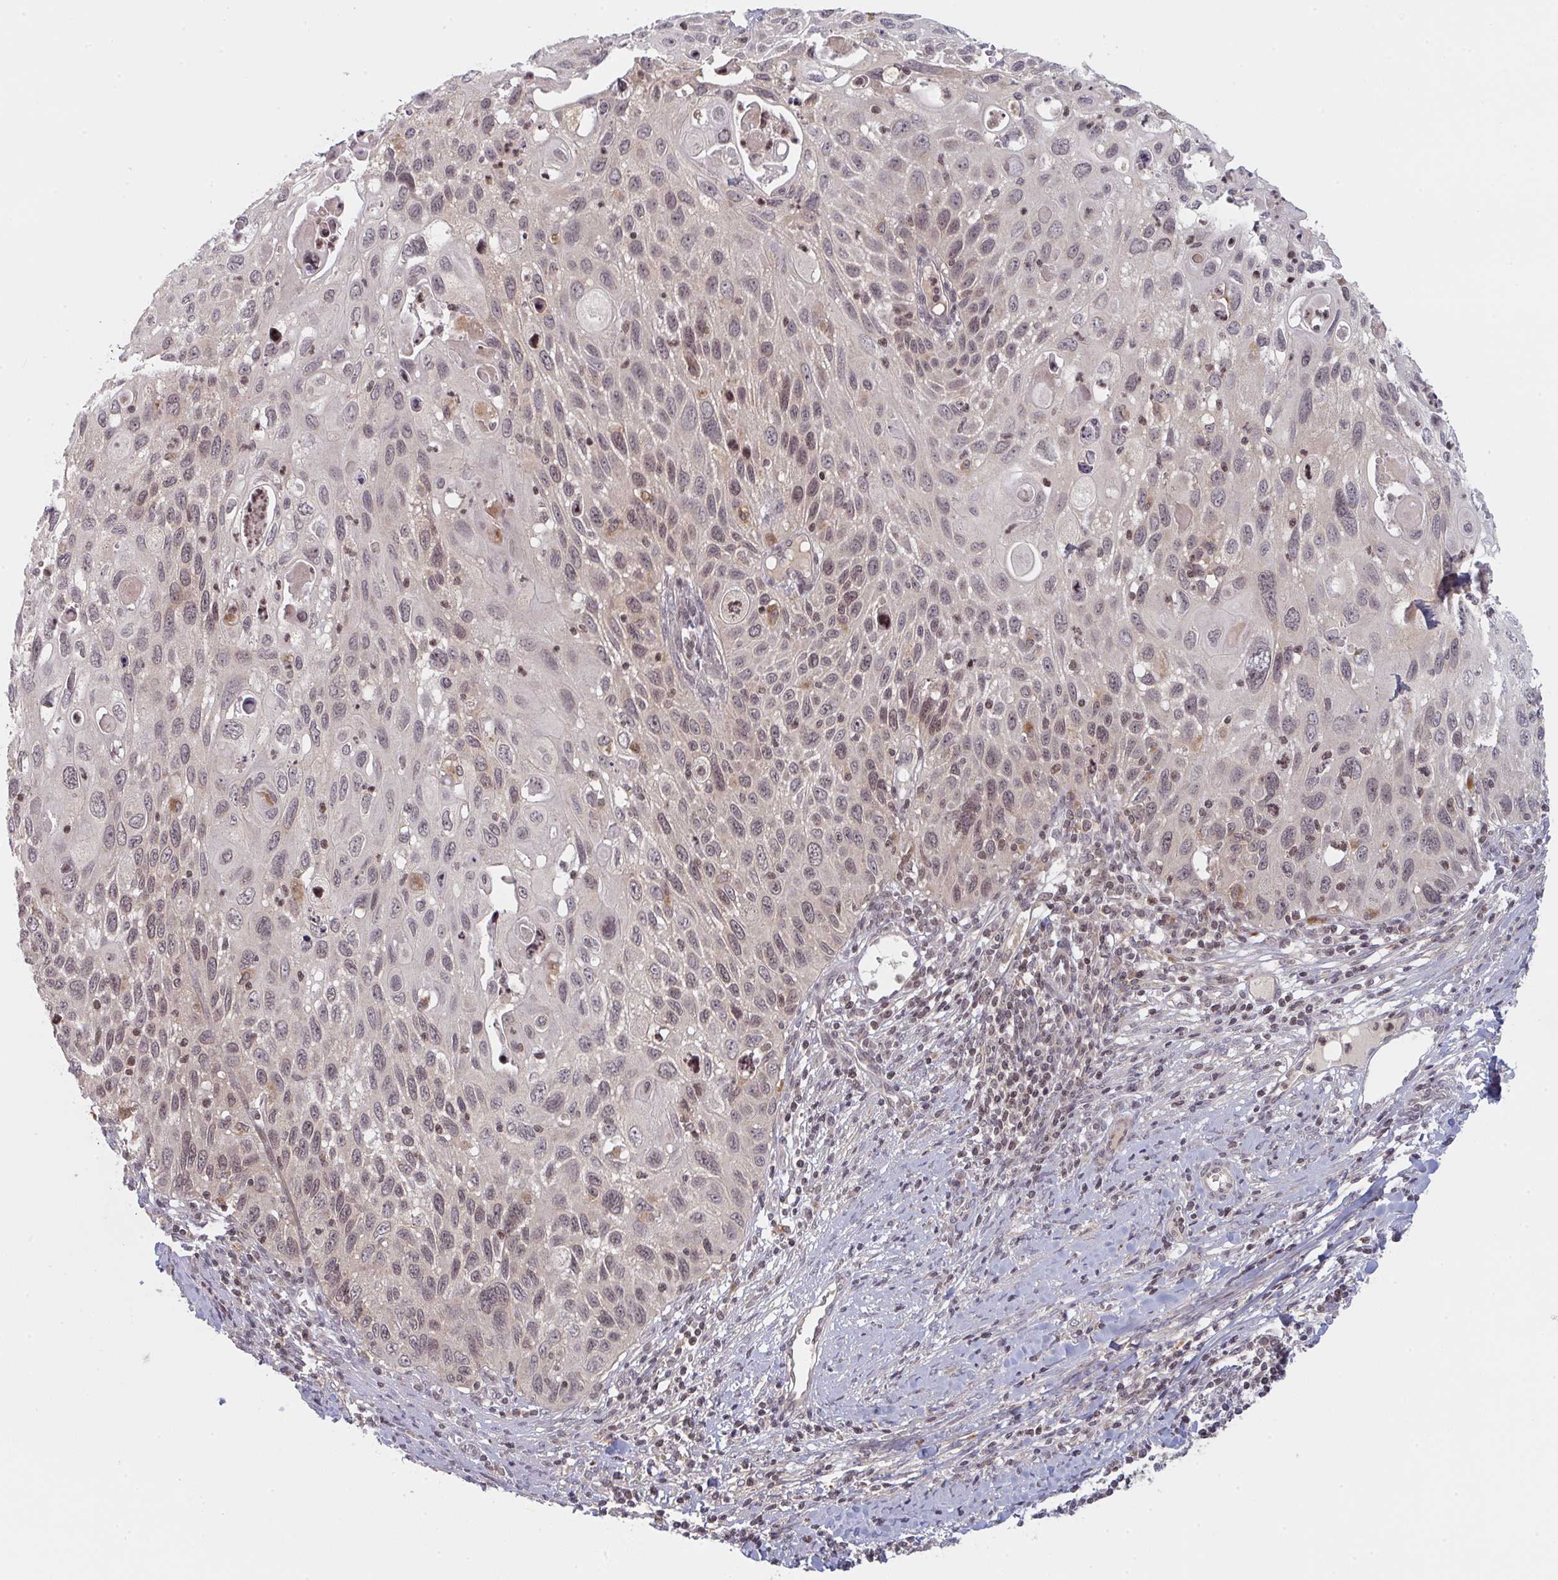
{"staining": {"intensity": "moderate", "quantity": "<25%", "location": "nuclear"}, "tissue": "cervical cancer", "cell_type": "Tumor cells", "image_type": "cancer", "snomed": [{"axis": "morphology", "description": "Squamous cell carcinoma, NOS"}, {"axis": "topography", "description": "Cervix"}], "caption": "Immunohistochemistry (IHC) (DAB (3,3'-diaminobenzidine)) staining of human cervical cancer (squamous cell carcinoma) displays moderate nuclear protein positivity in about <25% of tumor cells.", "gene": "DCST1", "patient": {"sex": "female", "age": 70}}